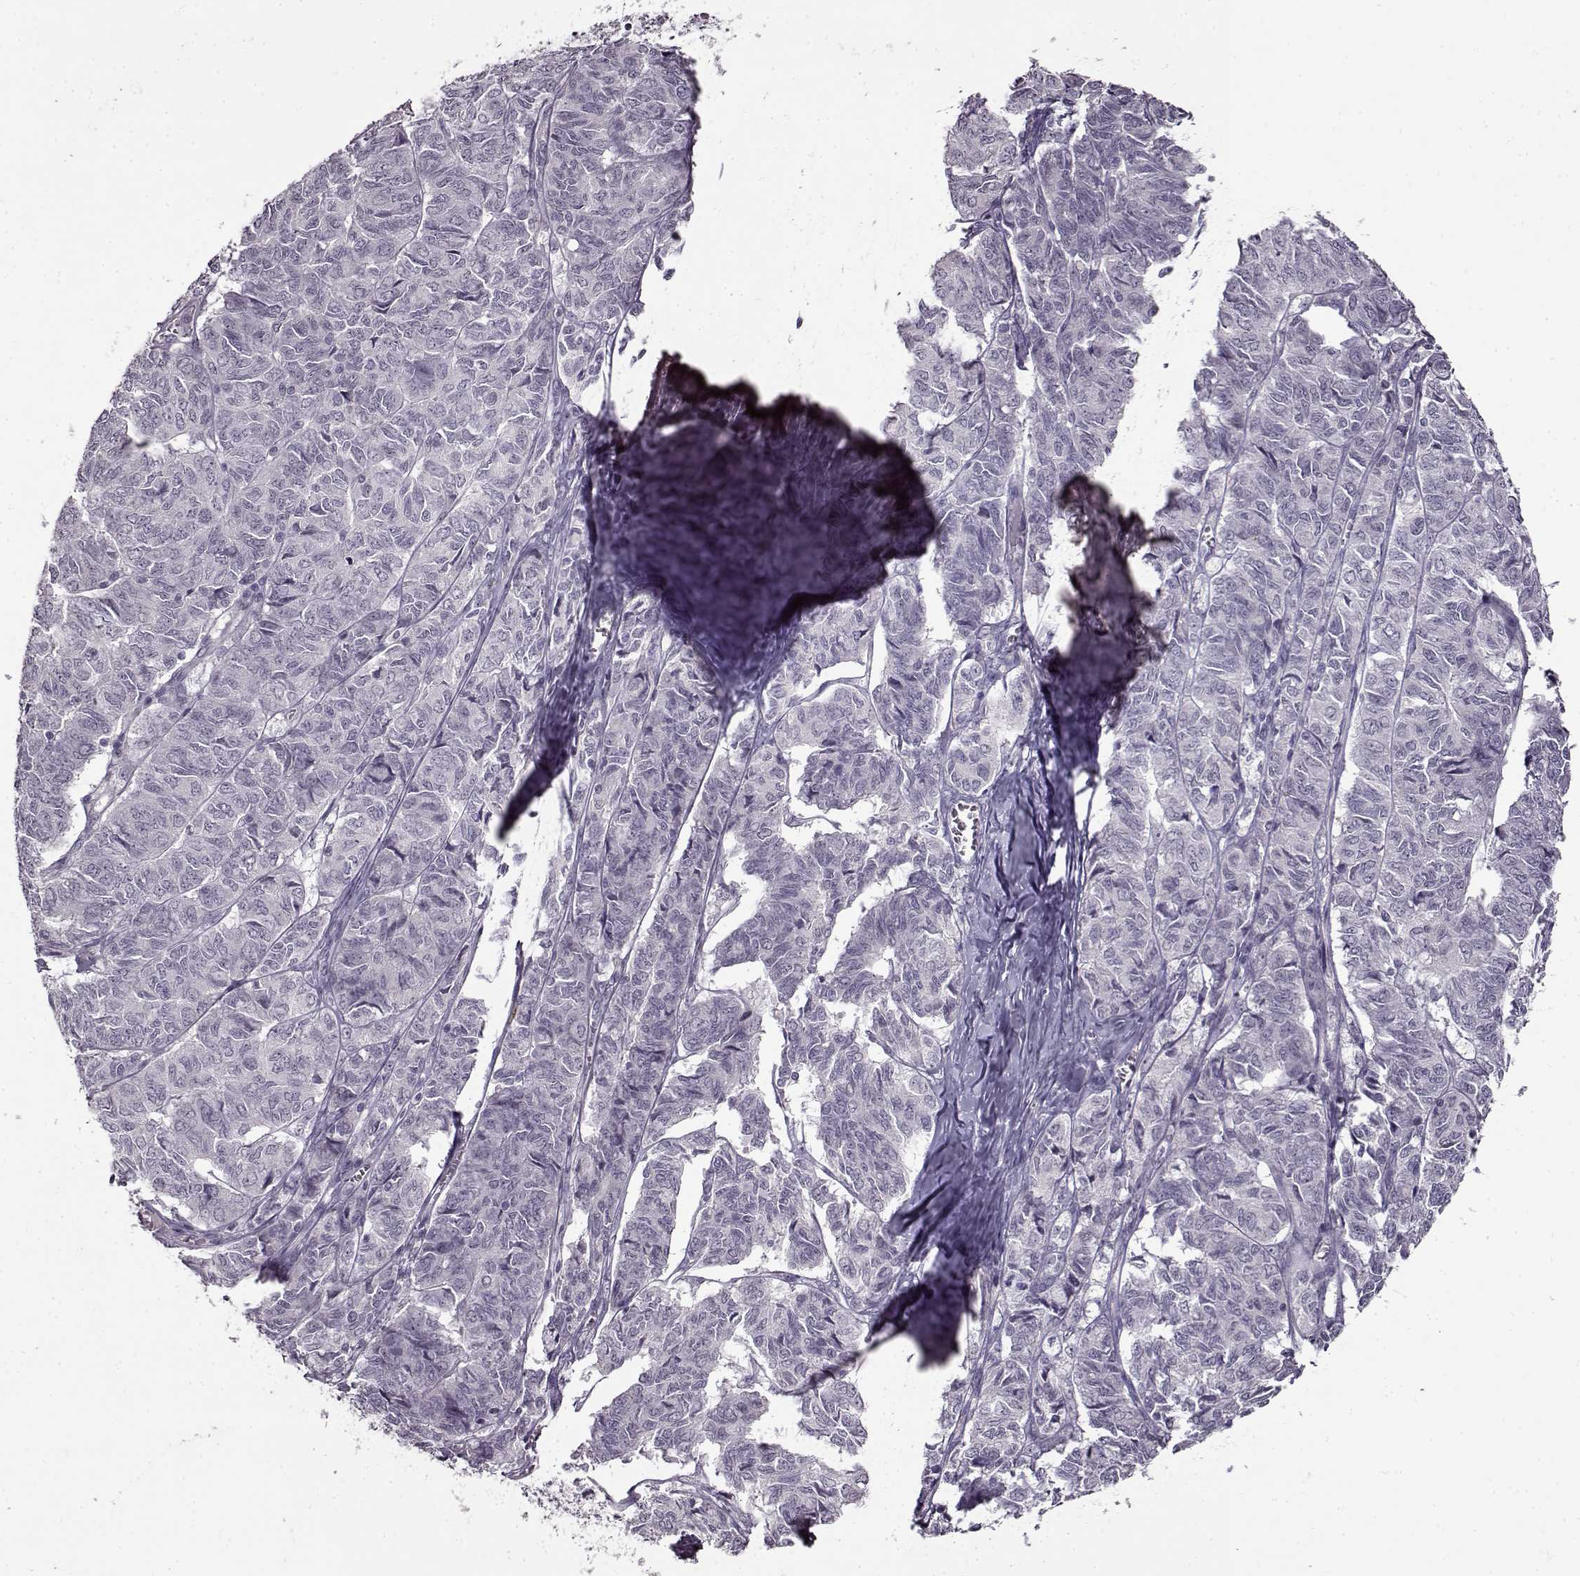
{"staining": {"intensity": "negative", "quantity": "none", "location": "none"}, "tissue": "ovarian cancer", "cell_type": "Tumor cells", "image_type": "cancer", "snomed": [{"axis": "morphology", "description": "Carcinoma, endometroid"}, {"axis": "topography", "description": "Ovary"}], "caption": "This photomicrograph is of ovarian endometroid carcinoma stained with IHC to label a protein in brown with the nuclei are counter-stained blue. There is no staining in tumor cells. Nuclei are stained in blue.", "gene": "FSHB", "patient": {"sex": "female", "age": 80}}